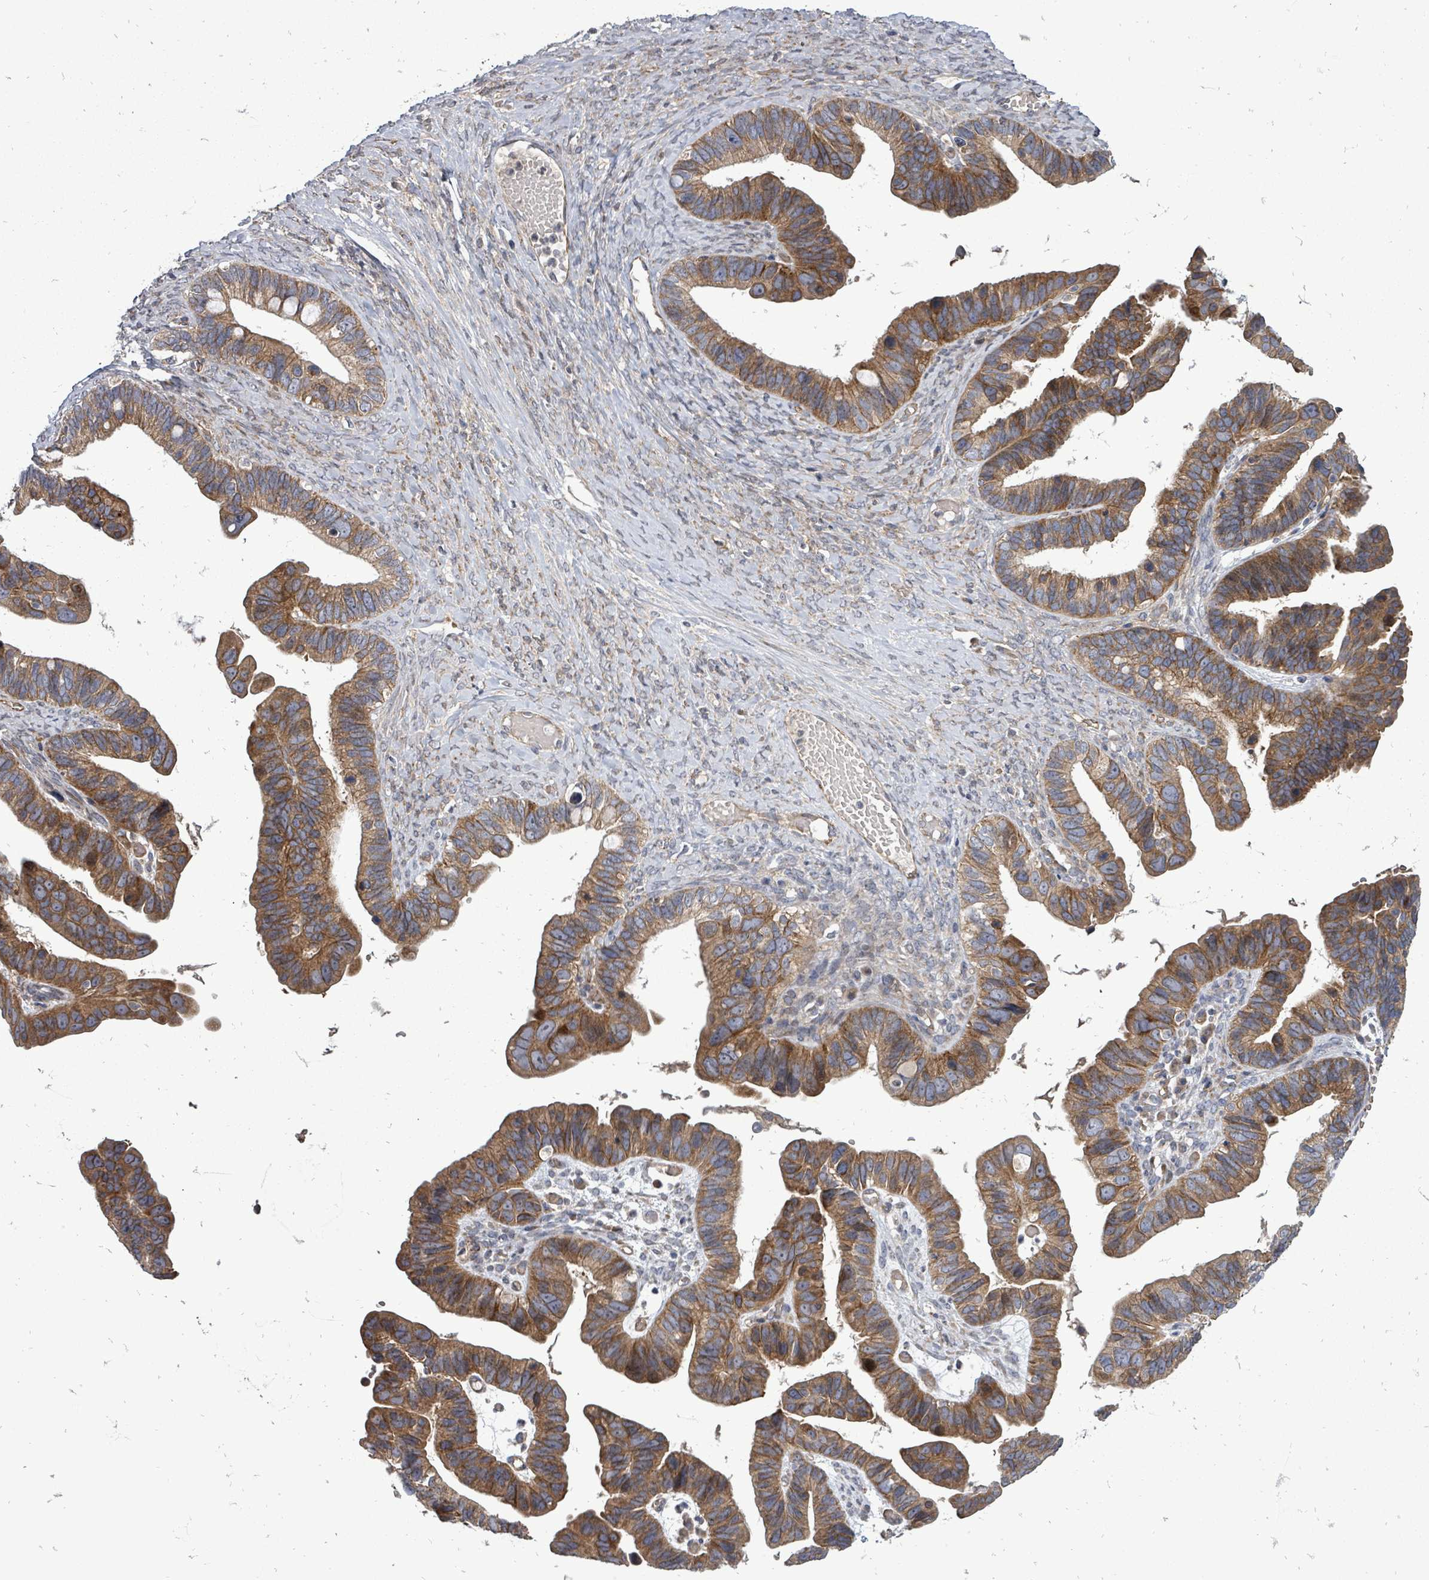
{"staining": {"intensity": "moderate", "quantity": ">75%", "location": "cytoplasmic/membranous"}, "tissue": "ovarian cancer", "cell_type": "Tumor cells", "image_type": "cancer", "snomed": [{"axis": "morphology", "description": "Cystadenocarcinoma, serous, NOS"}, {"axis": "topography", "description": "Ovary"}], "caption": "Human ovarian cancer (serous cystadenocarcinoma) stained with a protein marker exhibits moderate staining in tumor cells.", "gene": "RALGAPB", "patient": {"sex": "female", "age": 56}}